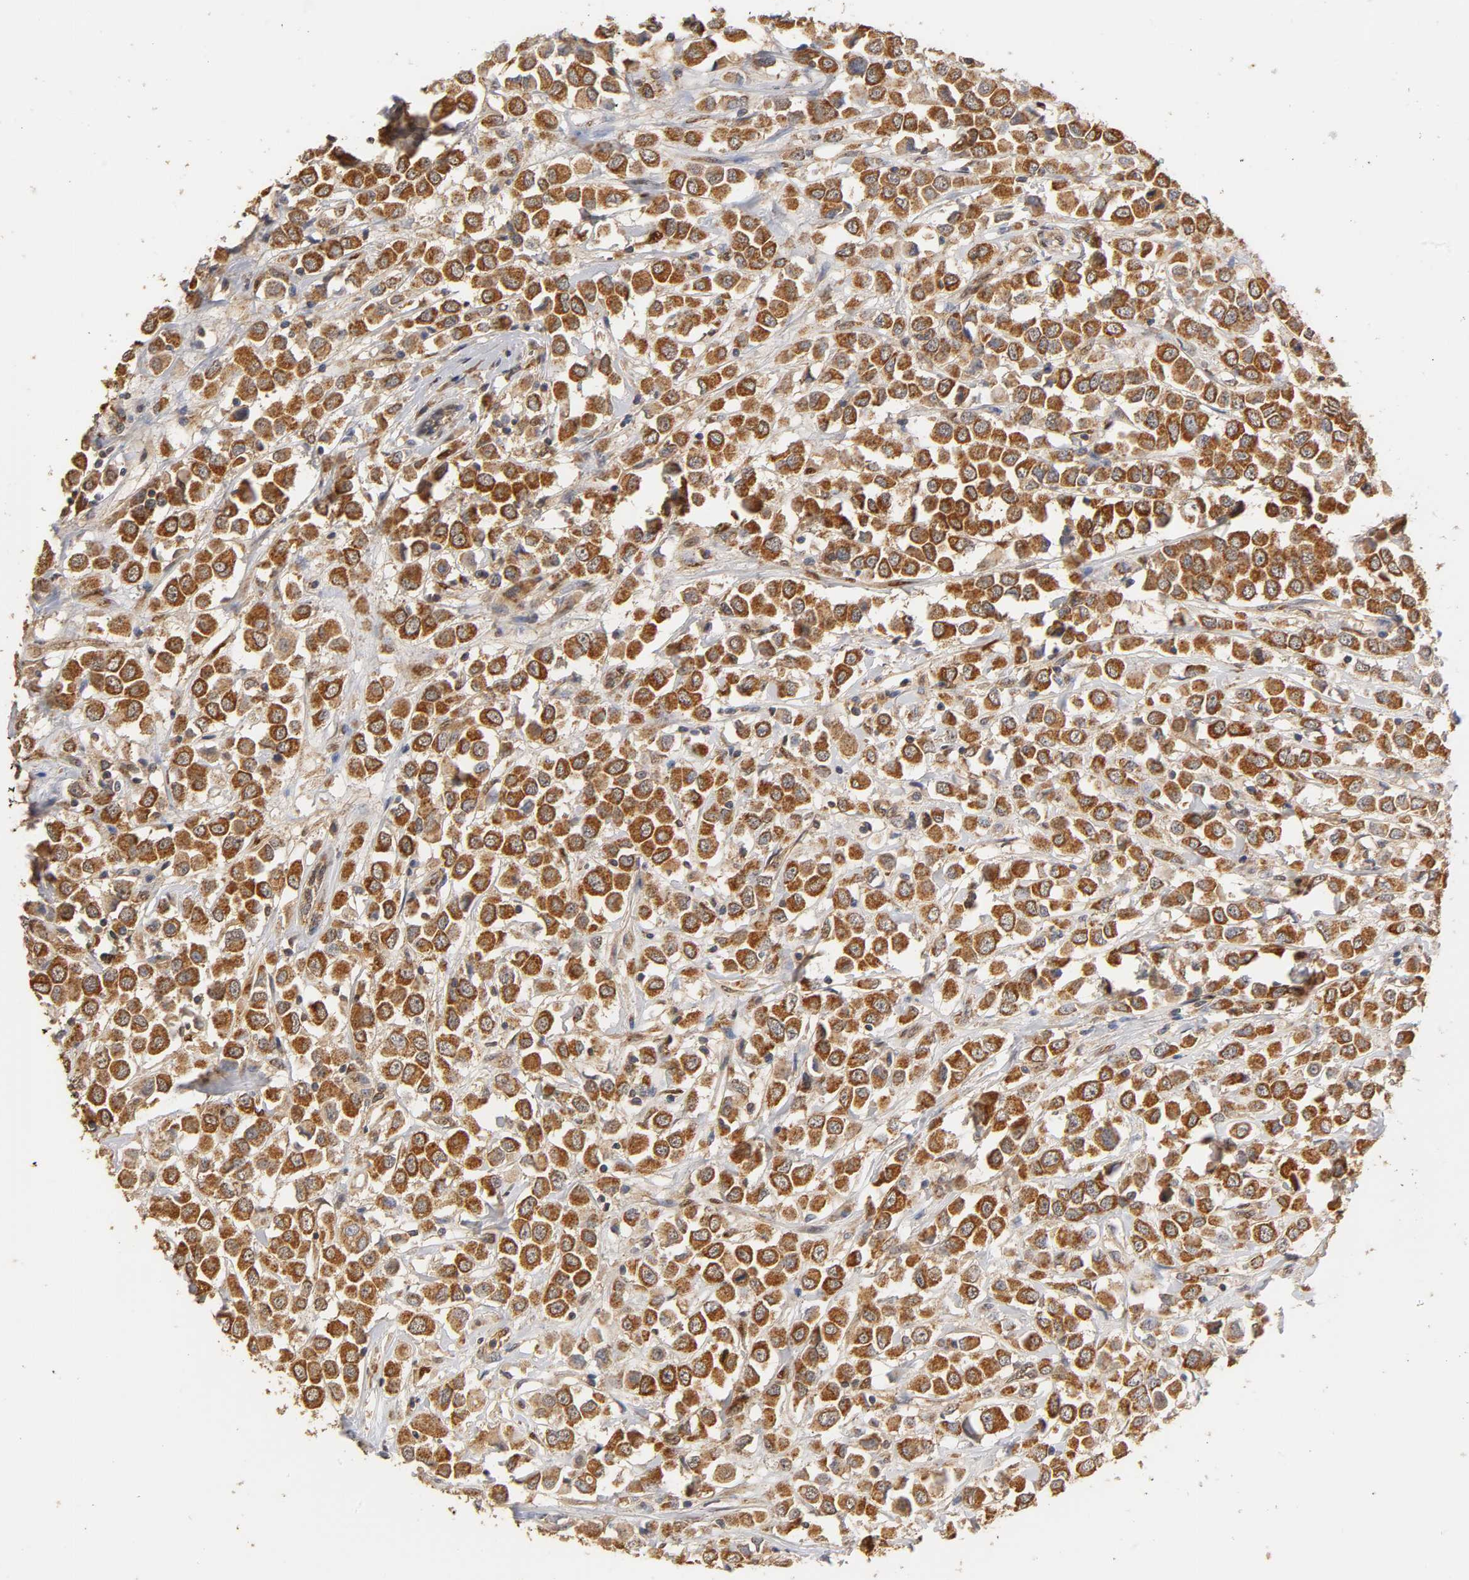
{"staining": {"intensity": "strong", "quantity": ">75%", "location": "cytoplasmic/membranous"}, "tissue": "breast cancer", "cell_type": "Tumor cells", "image_type": "cancer", "snomed": [{"axis": "morphology", "description": "Duct carcinoma"}, {"axis": "topography", "description": "Breast"}], "caption": "Breast intraductal carcinoma stained with immunohistochemistry (IHC) displays strong cytoplasmic/membranous positivity in about >75% of tumor cells. (Brightfield microscopy of DAB IHC at high magnification).", "gene": "PKN1", "patient": {"sex": "female", "age": 61}}